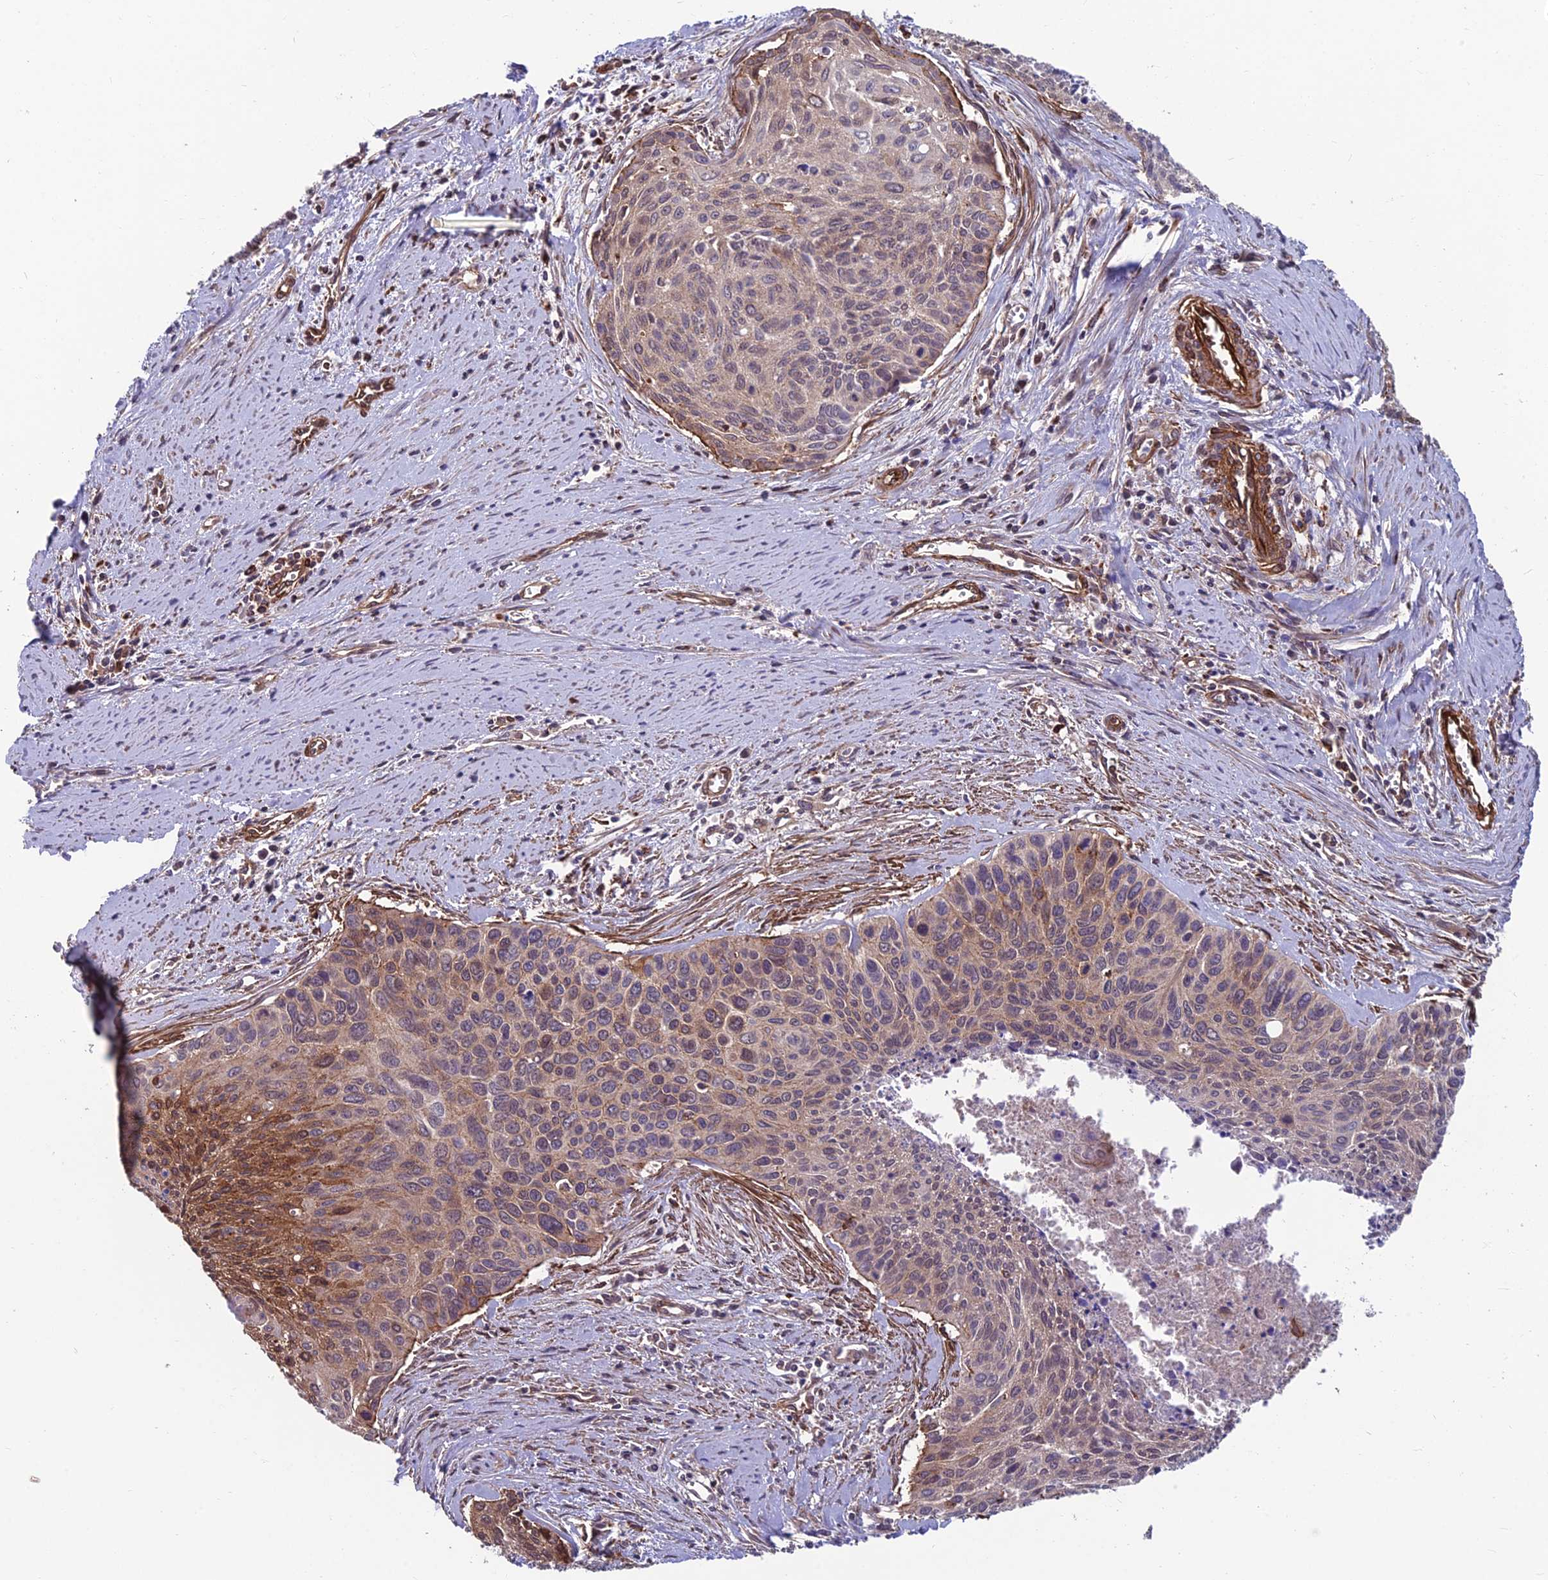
{"staining": {"intensity": "weak", "quantity": "25%-75%", "location": "cytoplasmic/membranous"}, "tissue": "cervical cancer", "cell_type": "Tumor cells", "image_type": "cancer", "snomed": [{"axis": "morphology", "description": "Squamous cell carcinoma, NOS"}, {"axis": "topography", "description": "Cervix"}], "caption": "This is a photomicrograph of IHC staining of squamous cell carcinoma (cervical), which shows weak positivity in the cytoplasmic/membranous of tumor cells.", "gene": "RTN4RL1", "patient": {"sex": "female", "age": 55}}